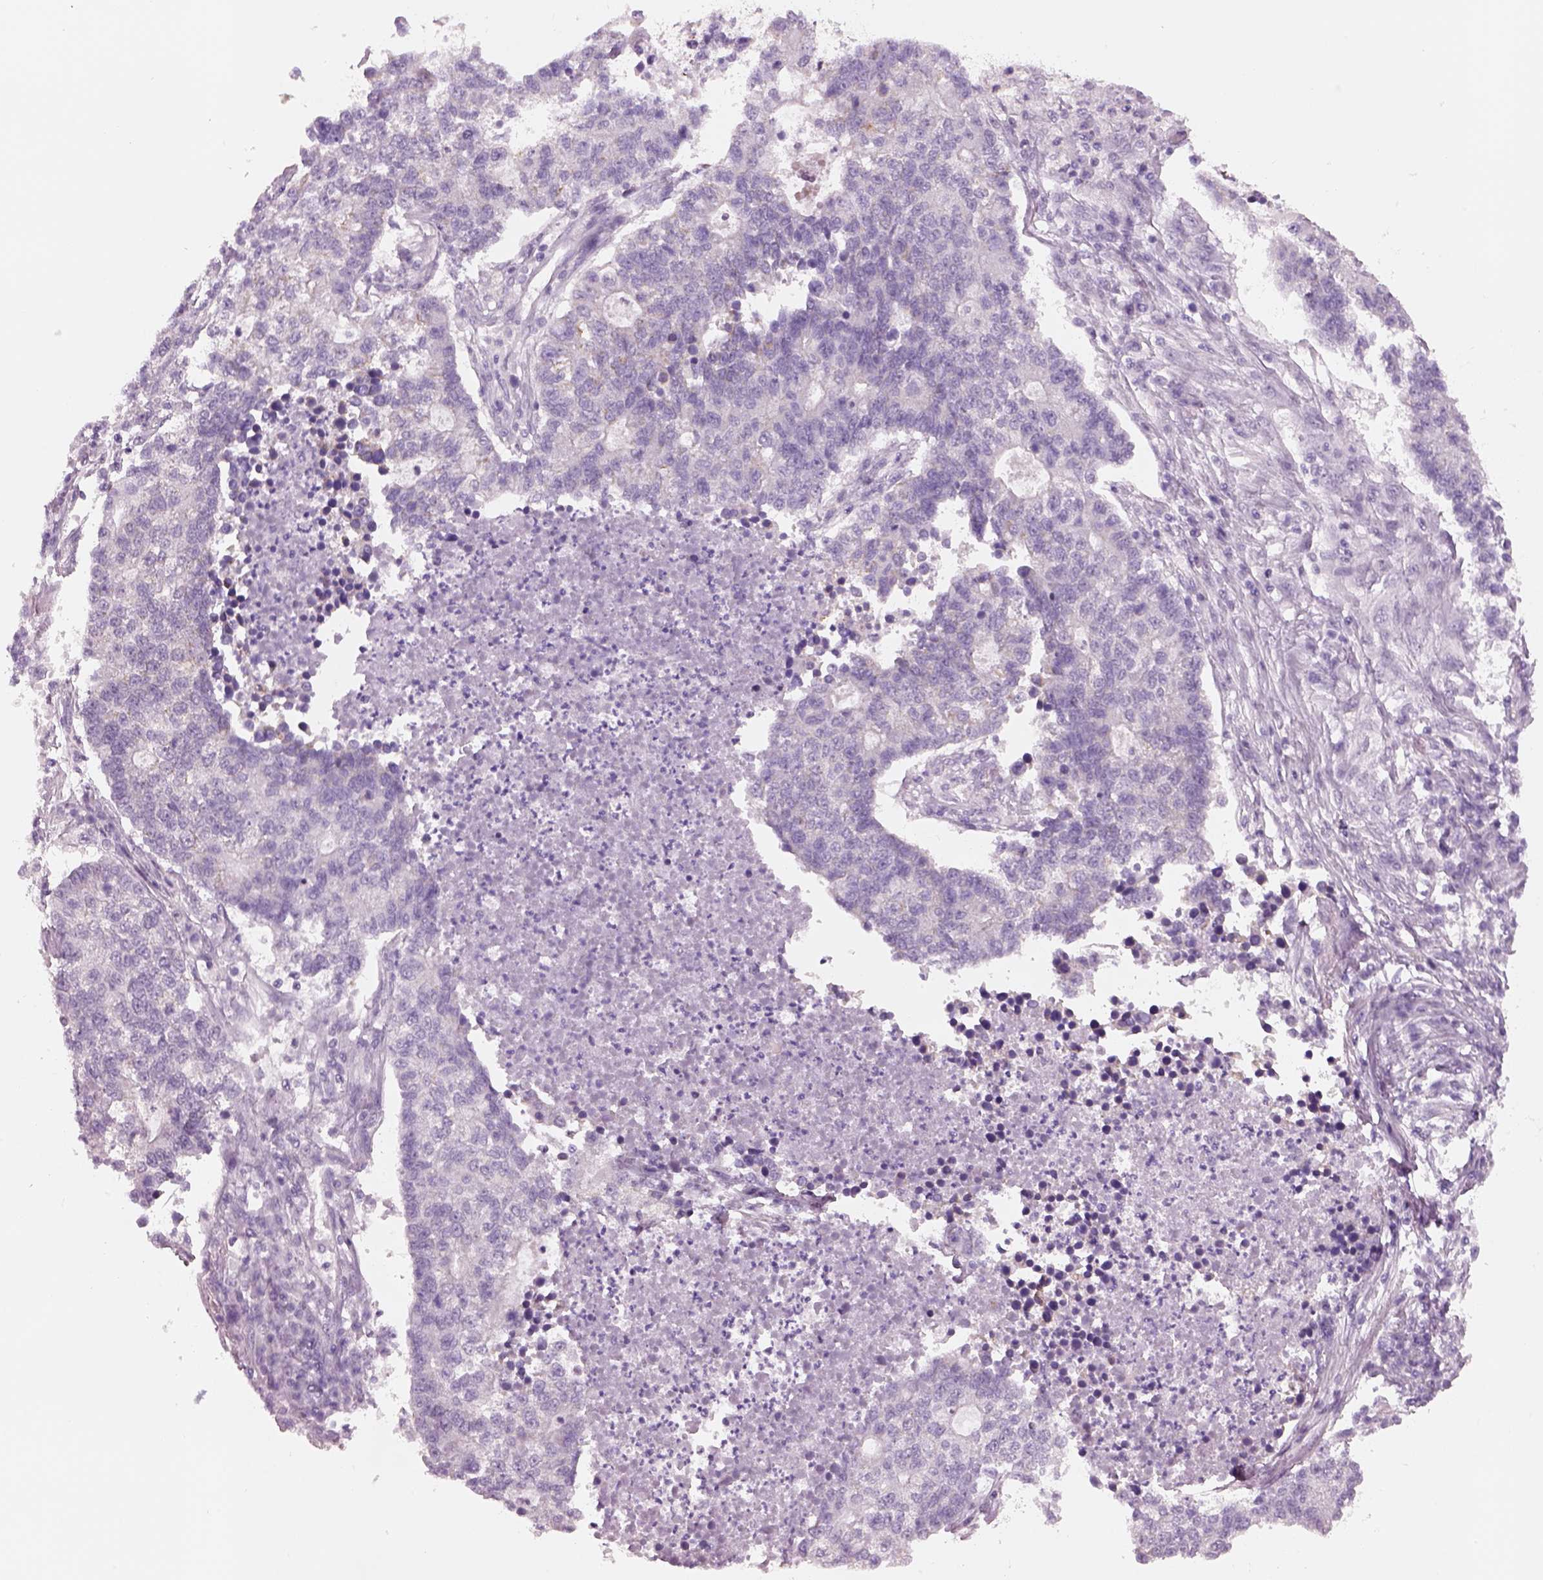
{"staining": {"intensity": "negative", "quantity": "none", "location": "none"}, "tissue": "lung cancer", "cell_type": "Tumor cells", "image_type": "cancer", "snomed": [{"axis": "morphology", "description": "Adenocarcinoma, NOS"}, {"axis": "topography", "description": "Lung"}], "caption": "This is an immunohistochemistry micrograph of lung cancer. There is no positivity in tumor cells.", "gene": "ELSPBP1", "patient": {"sex": "male", "age": 57}}